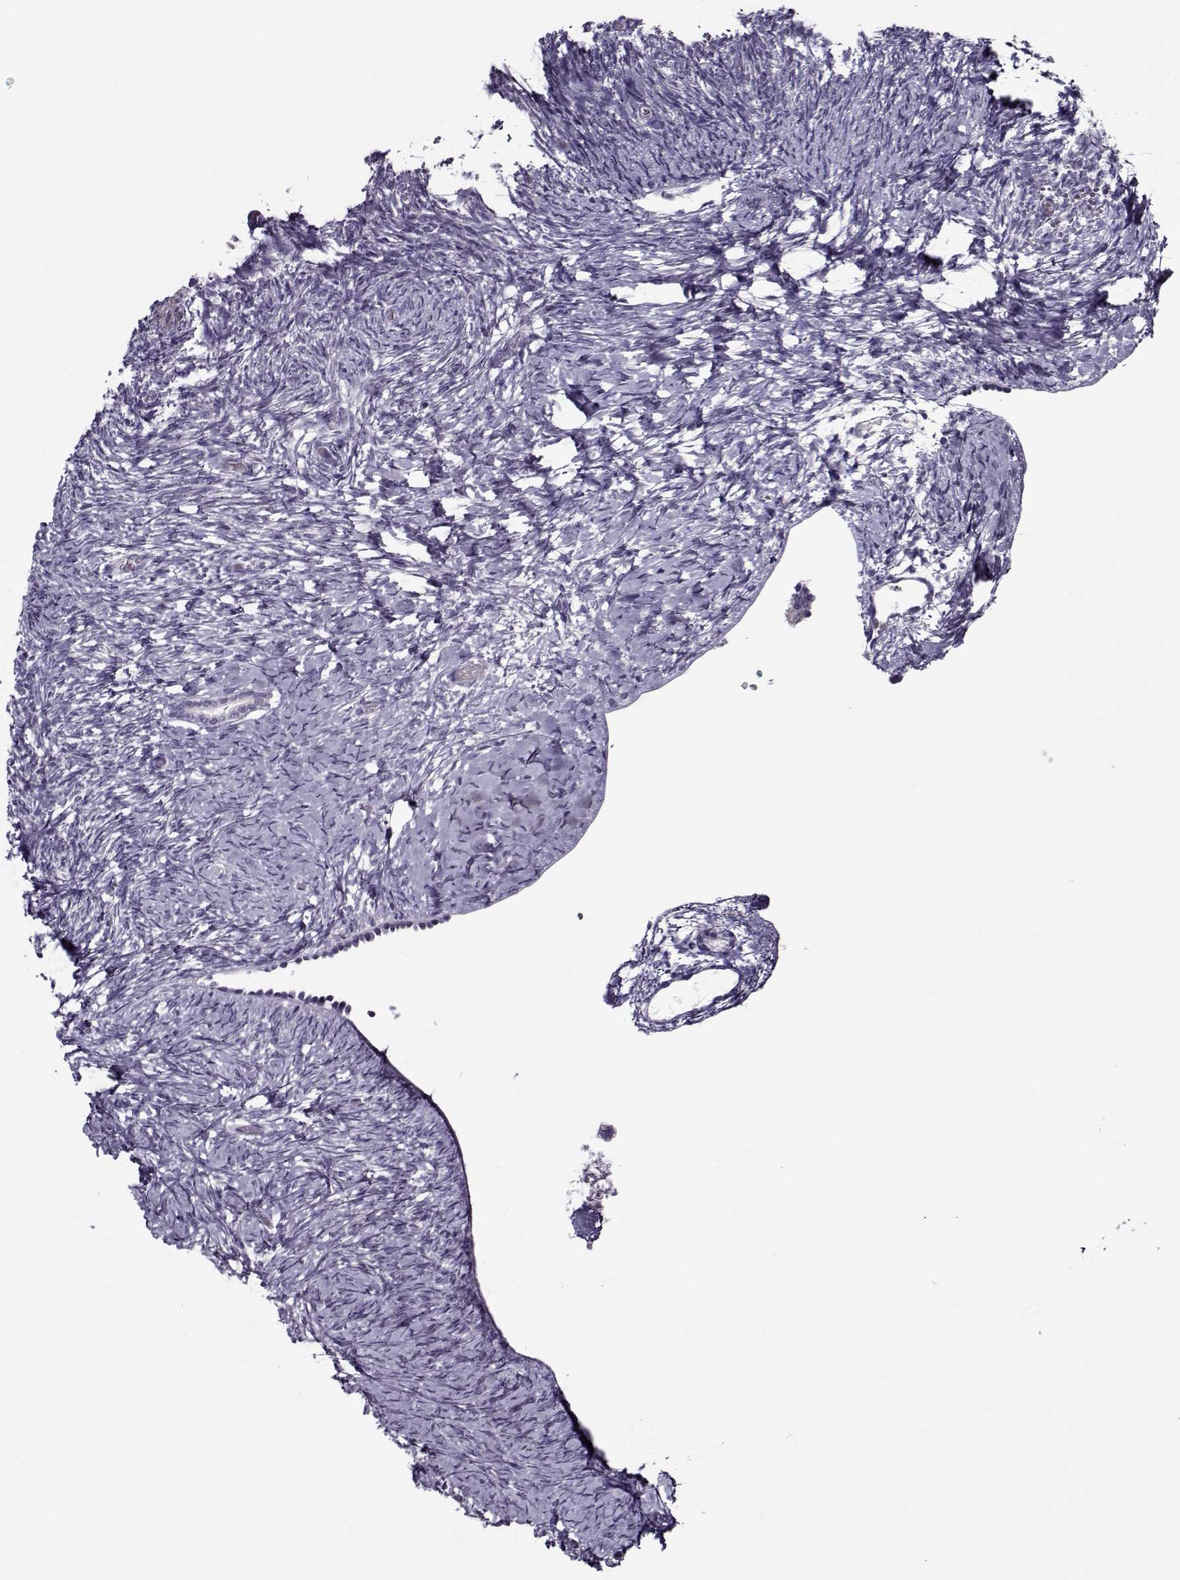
{"staining": {"intensity": "negative", "quantity": "none", "location": "none"}, "tissue": "ovary", "cell_type": "Ovarian stroma cells", "image_type": "normal", "snomed": [{"axis": "morphology", "description": "Normal tissue, NOS"}, {"axis": "topography", "description": "Ovary"}], "caption": "IHC micrograph of normal ovary: ovary stained with DAB (3,3'-diaminobenzidine) reveals no significant protein staining in ovarian stroma cells. (DAB immunohistochemistry (IHC), high magnification).", "gene": "CIBAR1", "patient": {"sex": "female", "age": 39}}